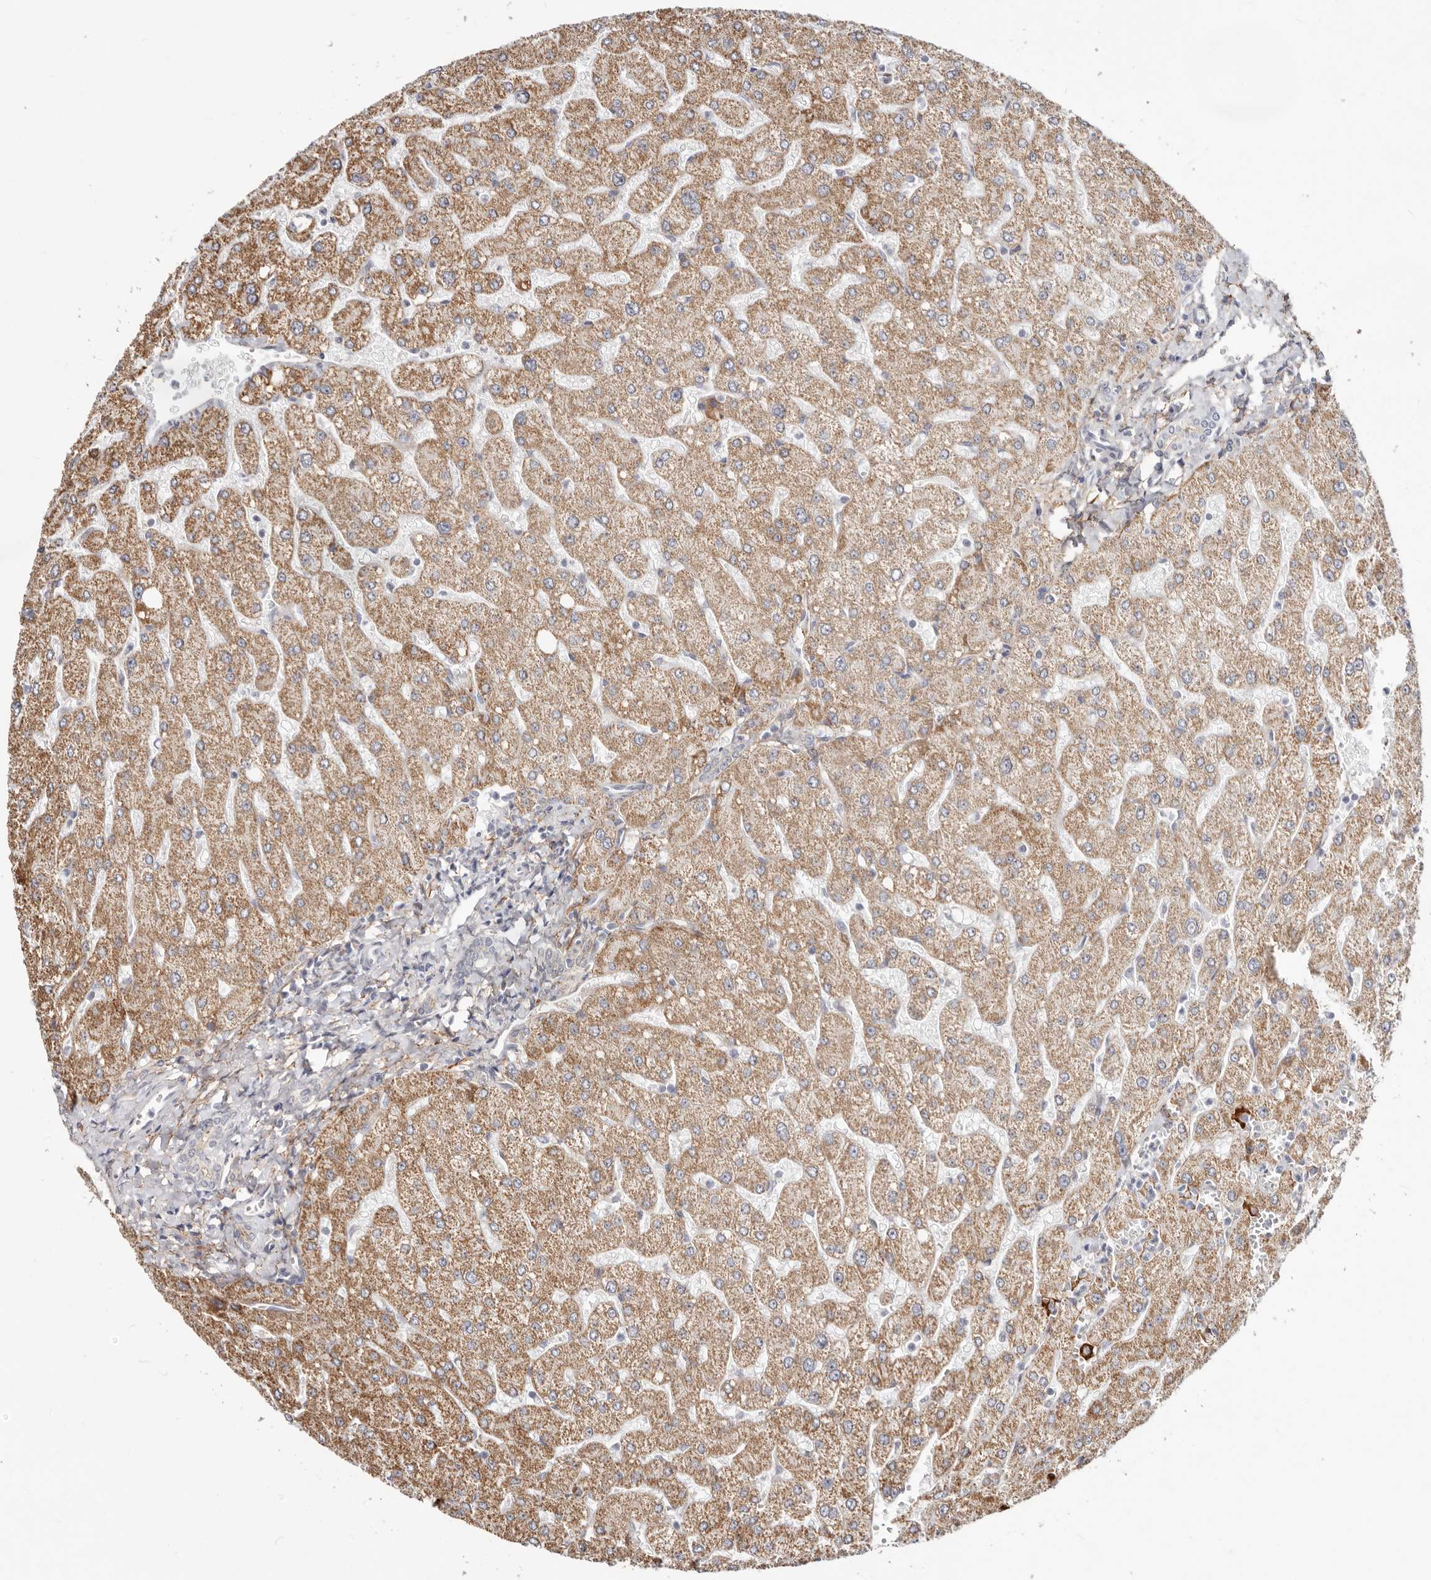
{"staining": {"intensity": "negative", "quantity": "none", "location": "none"}, "tissue": "liver", "cell_type": "Cholangiocytes", "image_type": "normal", "snomed": [{"axis": "morphology", "description": "Normal tissue, NOS"}, {"axis": "topography", "description": "Liver"}], "caption": "IHC of benign human liver demonstrates no staining in cholangiocytes.", "gene": "SZT2", "patient": {"sex": "male", "age": 55}}